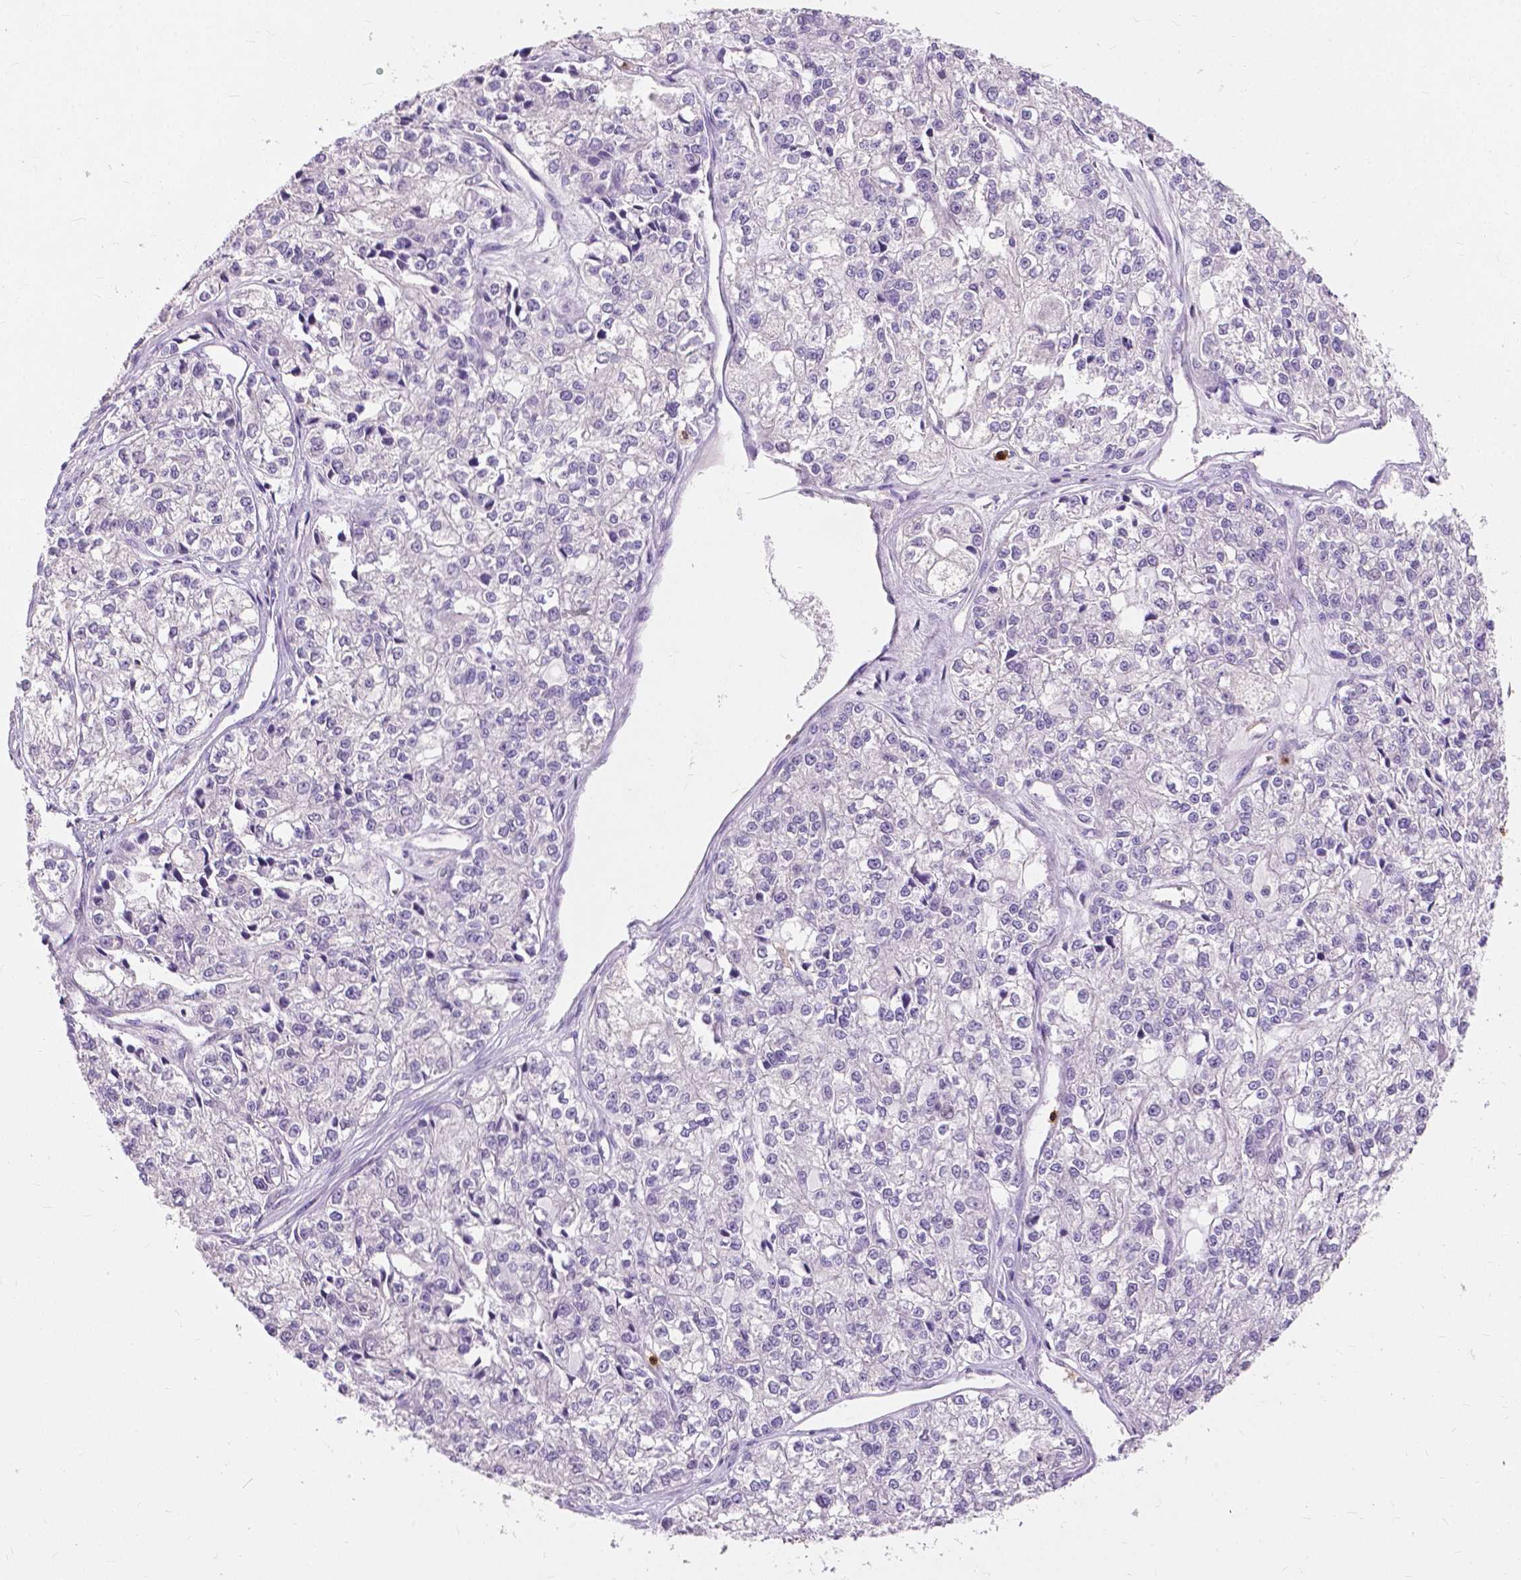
{"staining": {"intensity": "negative", "quantity": "none", "location": "none"}, "tissue": "ovarian cancer", "cell_type": "Tumor cells", "image_type": "cancer", "snomed": [{"axis": "morphology", "description": "Carcinoma, endometroid"}, {"axis": "topography", "description": "Ovary"}], "caption": "The photomicrograph reveals no significant expression in tumor cells of ovarian cancer (endometroid carcinoma). (DAB (3,3'-diaminobenzidine) IHC, high magnification).", "gene": "CXCR2", "patient": {"sex": "female", "age": 64}}